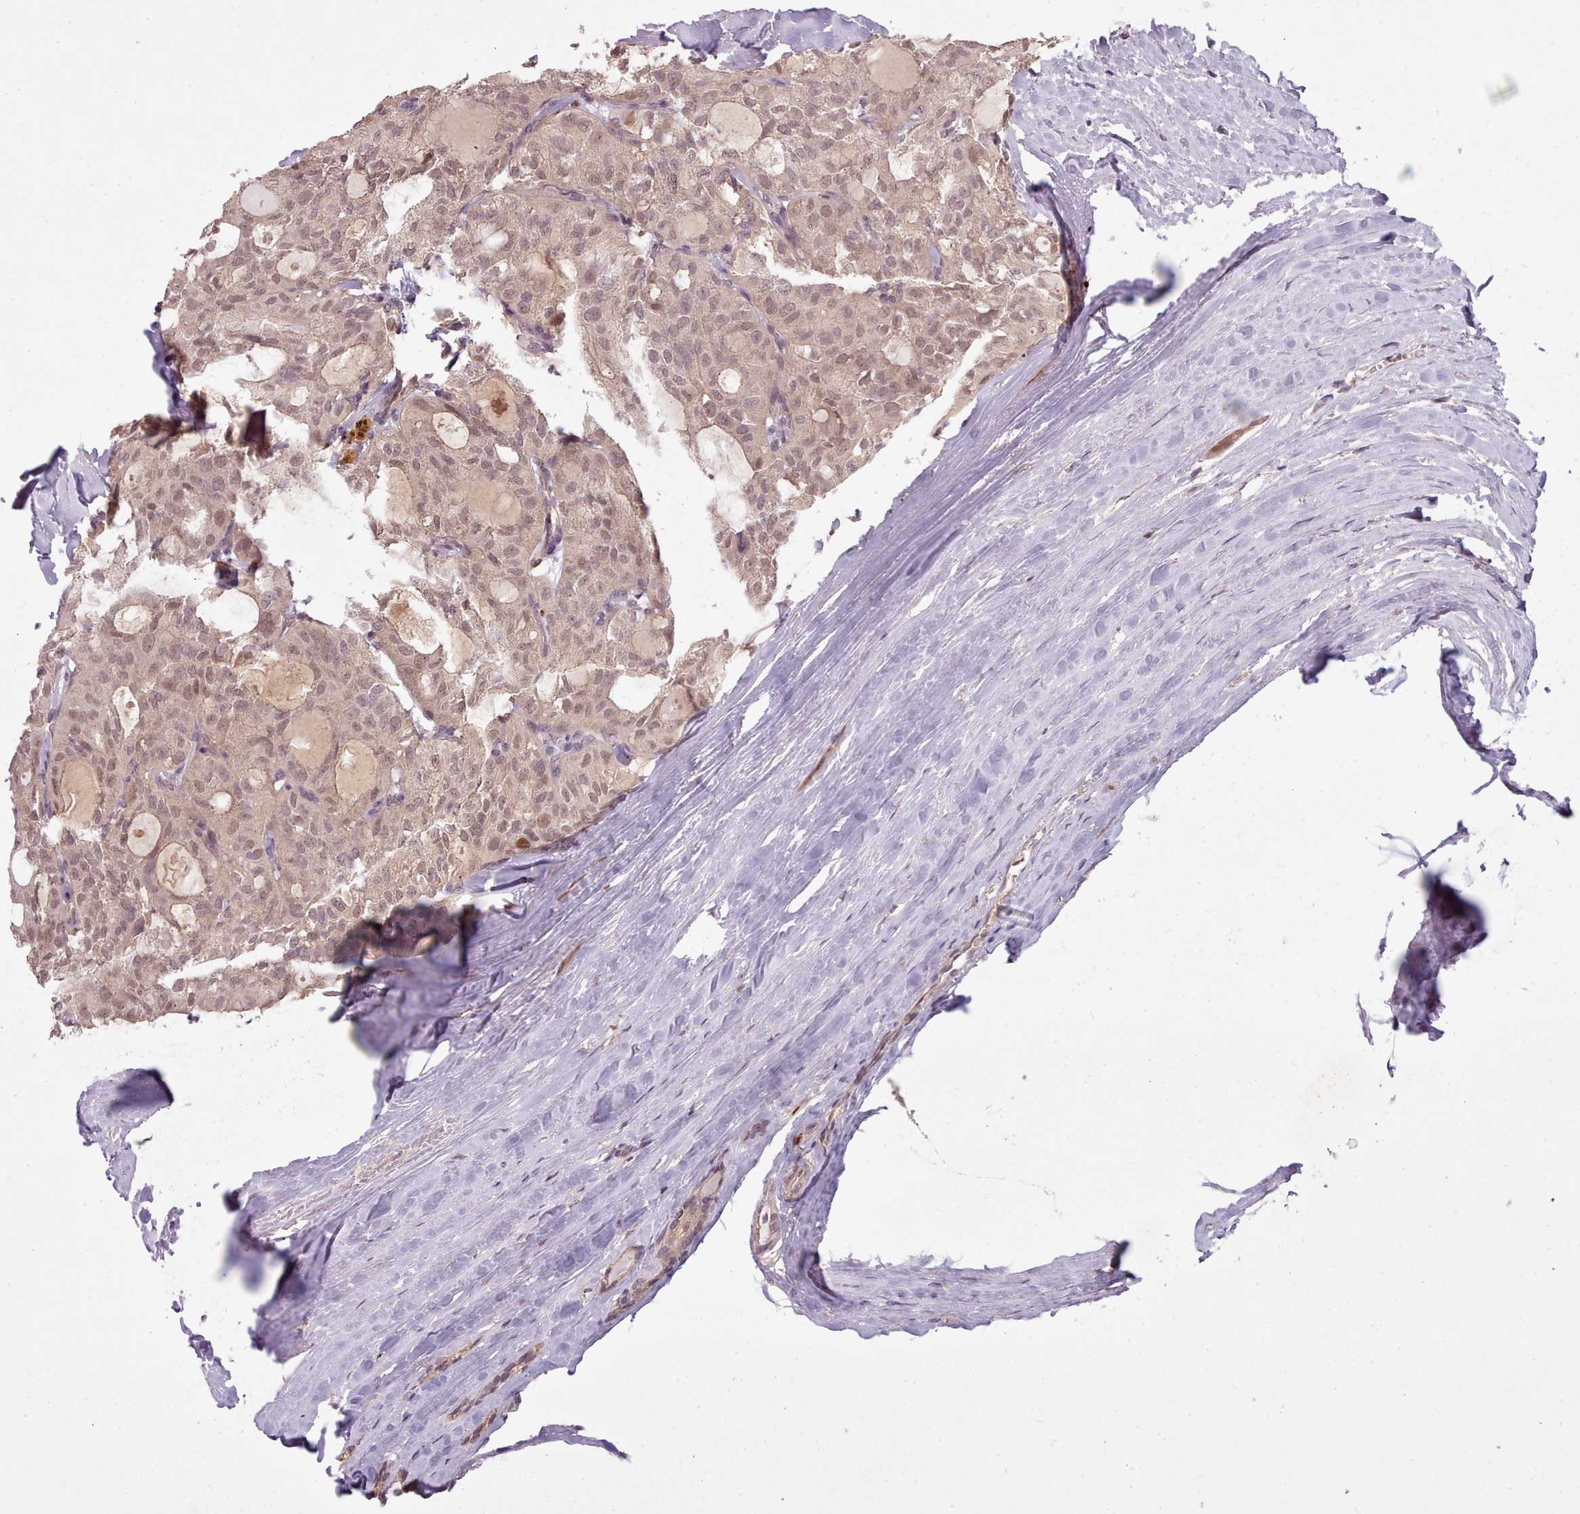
{"staining": {"intensity": "moderate", "quantity": ">75%", "location": "nuclear"}, "tissue": "thyroid cancer", "cell_type": "Tumor cells", "image_type": "cancer", "snomed": [{"axis": "morphology", "description": "Follicular adenoma carcinoma, NOS"}, {"axis": "topography", "description": "Thyroid gland"}], "caption": "Immunohistochemical staining of thyroid cancer exhibits medium levels of moderate nuclear staining in about >75% of tumor cells.", "gene": "CDC6", "patient": {"sex": "male", "age": 75}}